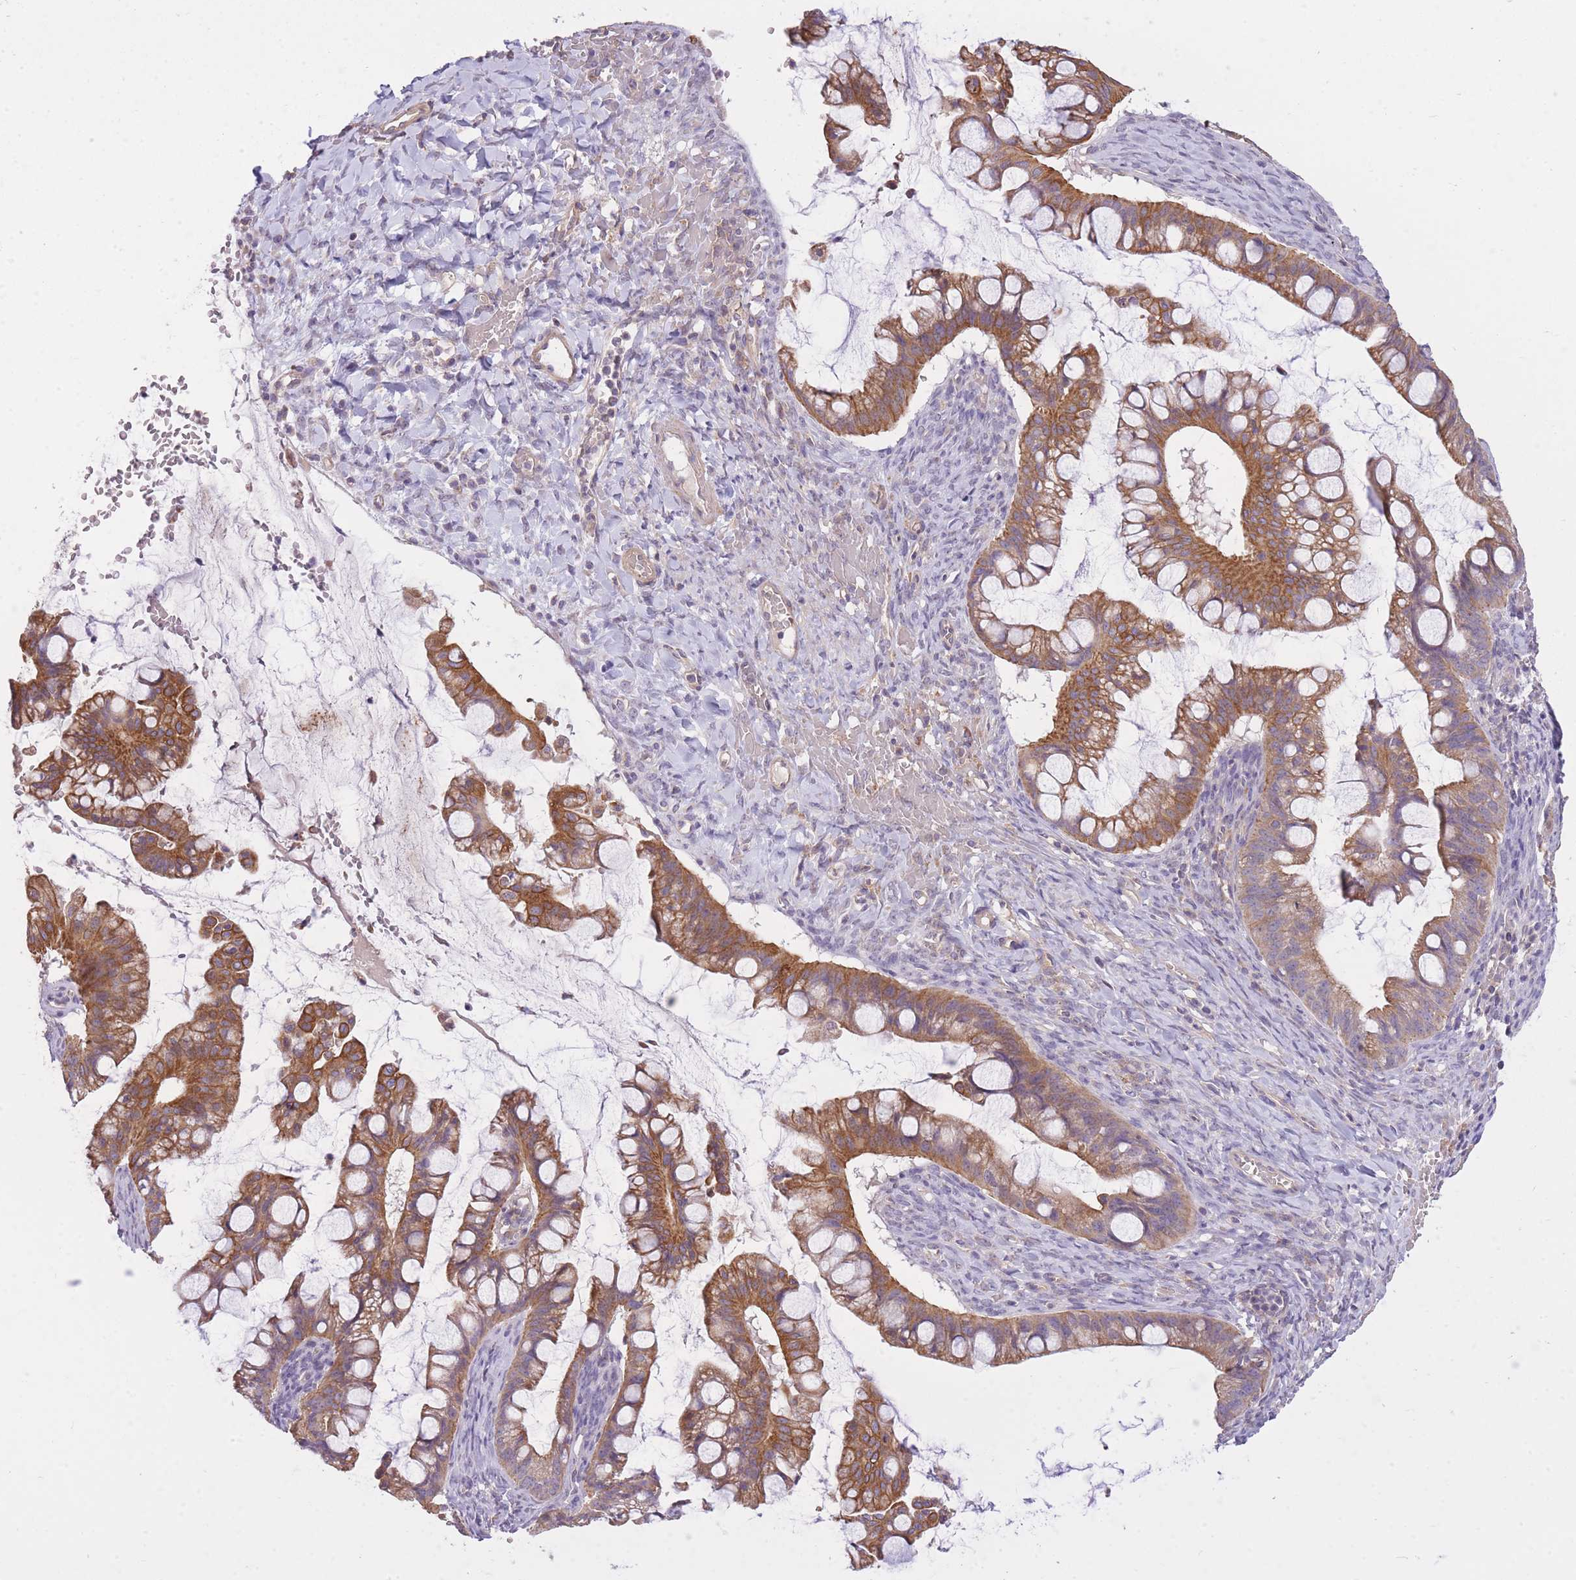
{"staining": {"intensity": "moderate", "quantity": ">75%", "location": "cytoplasmic/membranous"}, "tissue": "ovarian cancer", "cell_type": "Tumor cells", "image_type": "cancer", "snomed": [{"axis": "morphology", "description": "Cystadenocarcinoma, mucinous, NOS"}, {"axis": "topography", "description": "Ovary"}], "caption": "Immunohistochemistry of human ovarian mucinous cystadenocarcinoma demonstrates medium levels of moderate cytoplasmic/membranous expression in about >75% of tumor cells.", "gene": "REV1", "patient": {"sex": "female", "age": 73}}